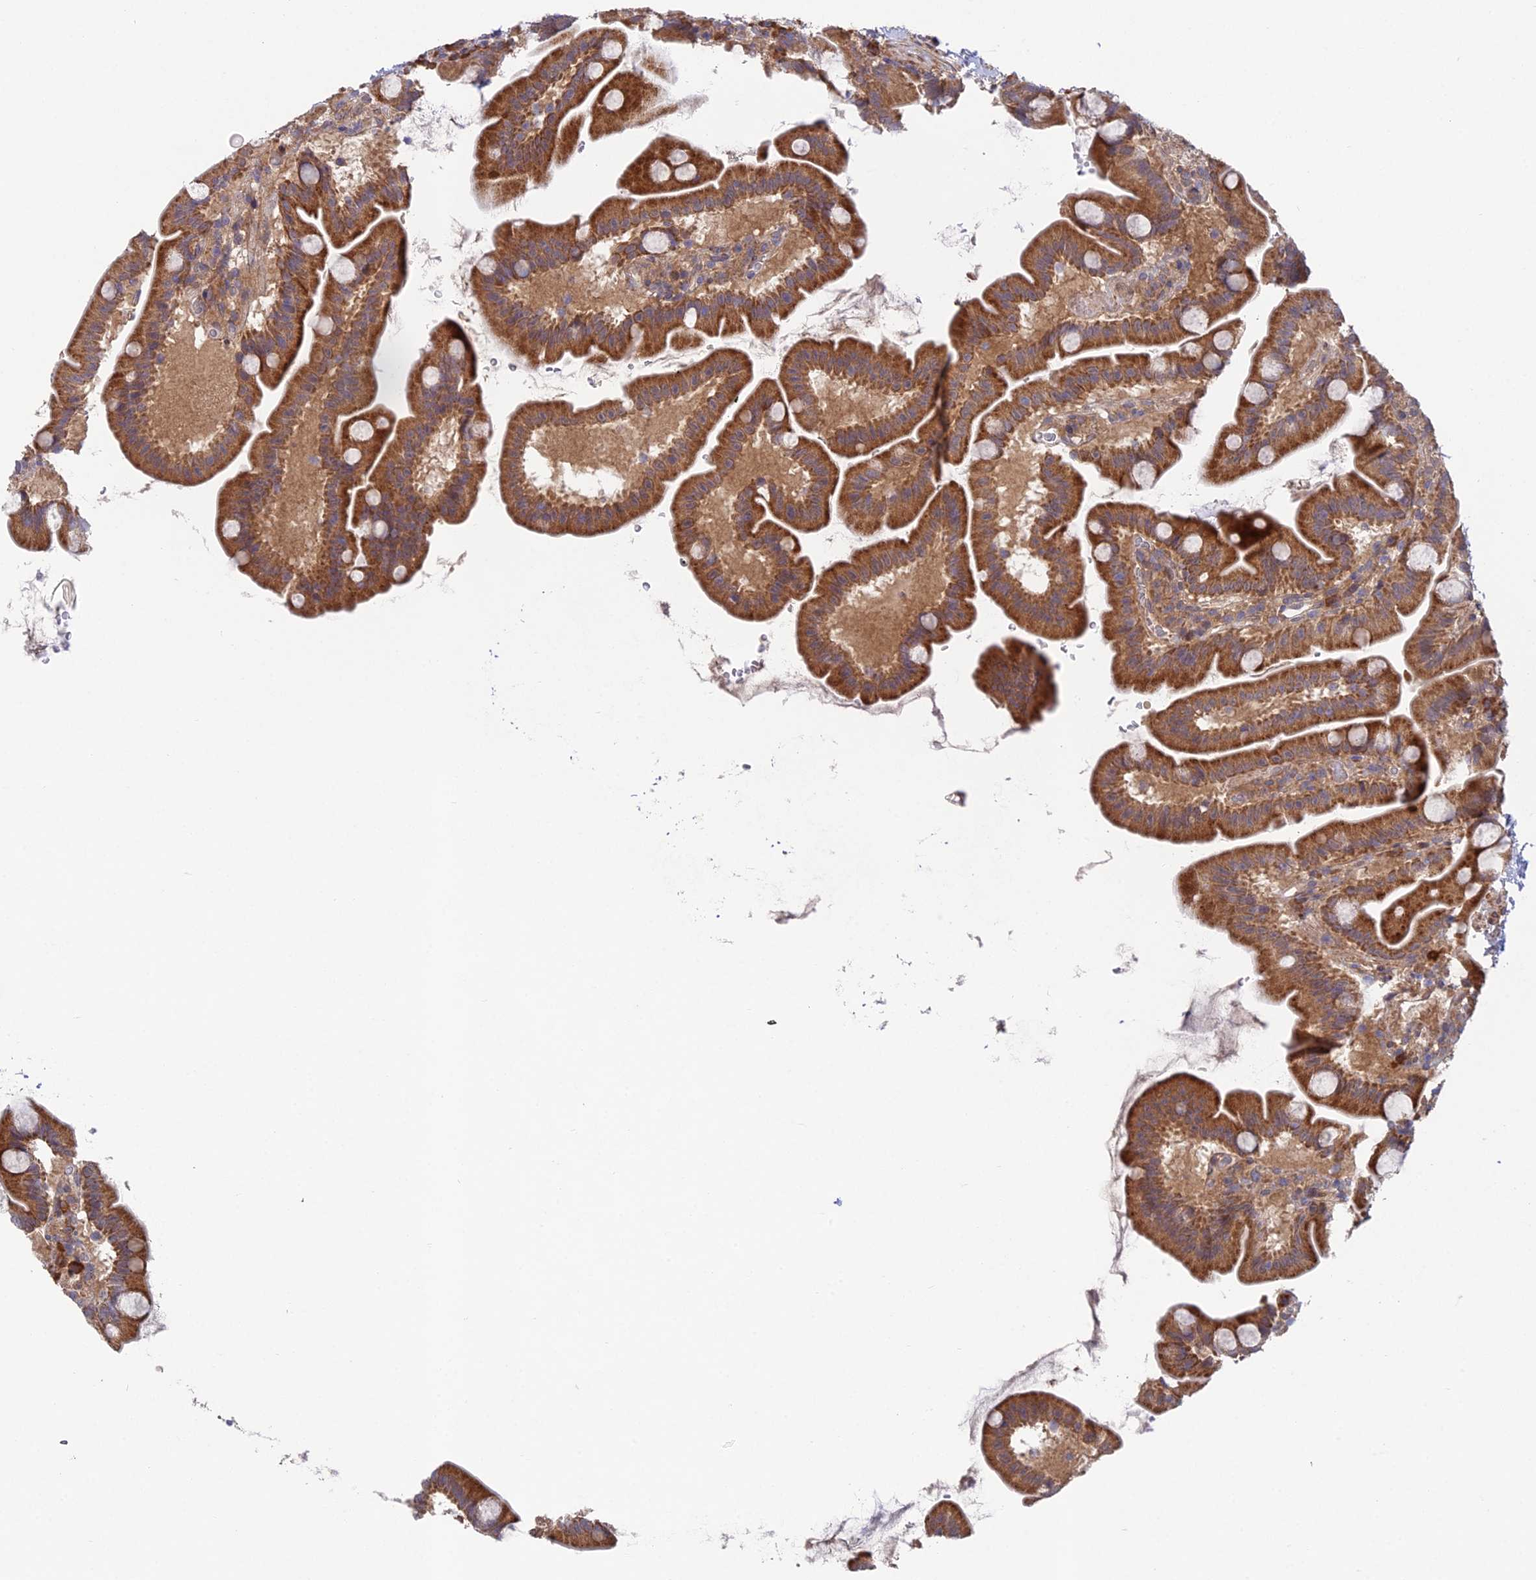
{"staining": {"intensity": "moderate", "quantity": ">75%", "location": "cytoplasmic/membranous"}, "tissue": "small intestine", "cell_type": "Glandular cells", "image_type": "normal", "snomed": [{"axis": "morphology", "description": "Normal tissue, NOS"}, {"axis": "topography", "description": "Small intestine"}], "caption": "Immunohistochemical staining of benign small intestine exhibits moderate cytoplasmic/membranous protein expression in about >75% of glandular cells.", "gene": "UROS", "patient": {"sex": "female", "age": 68}}